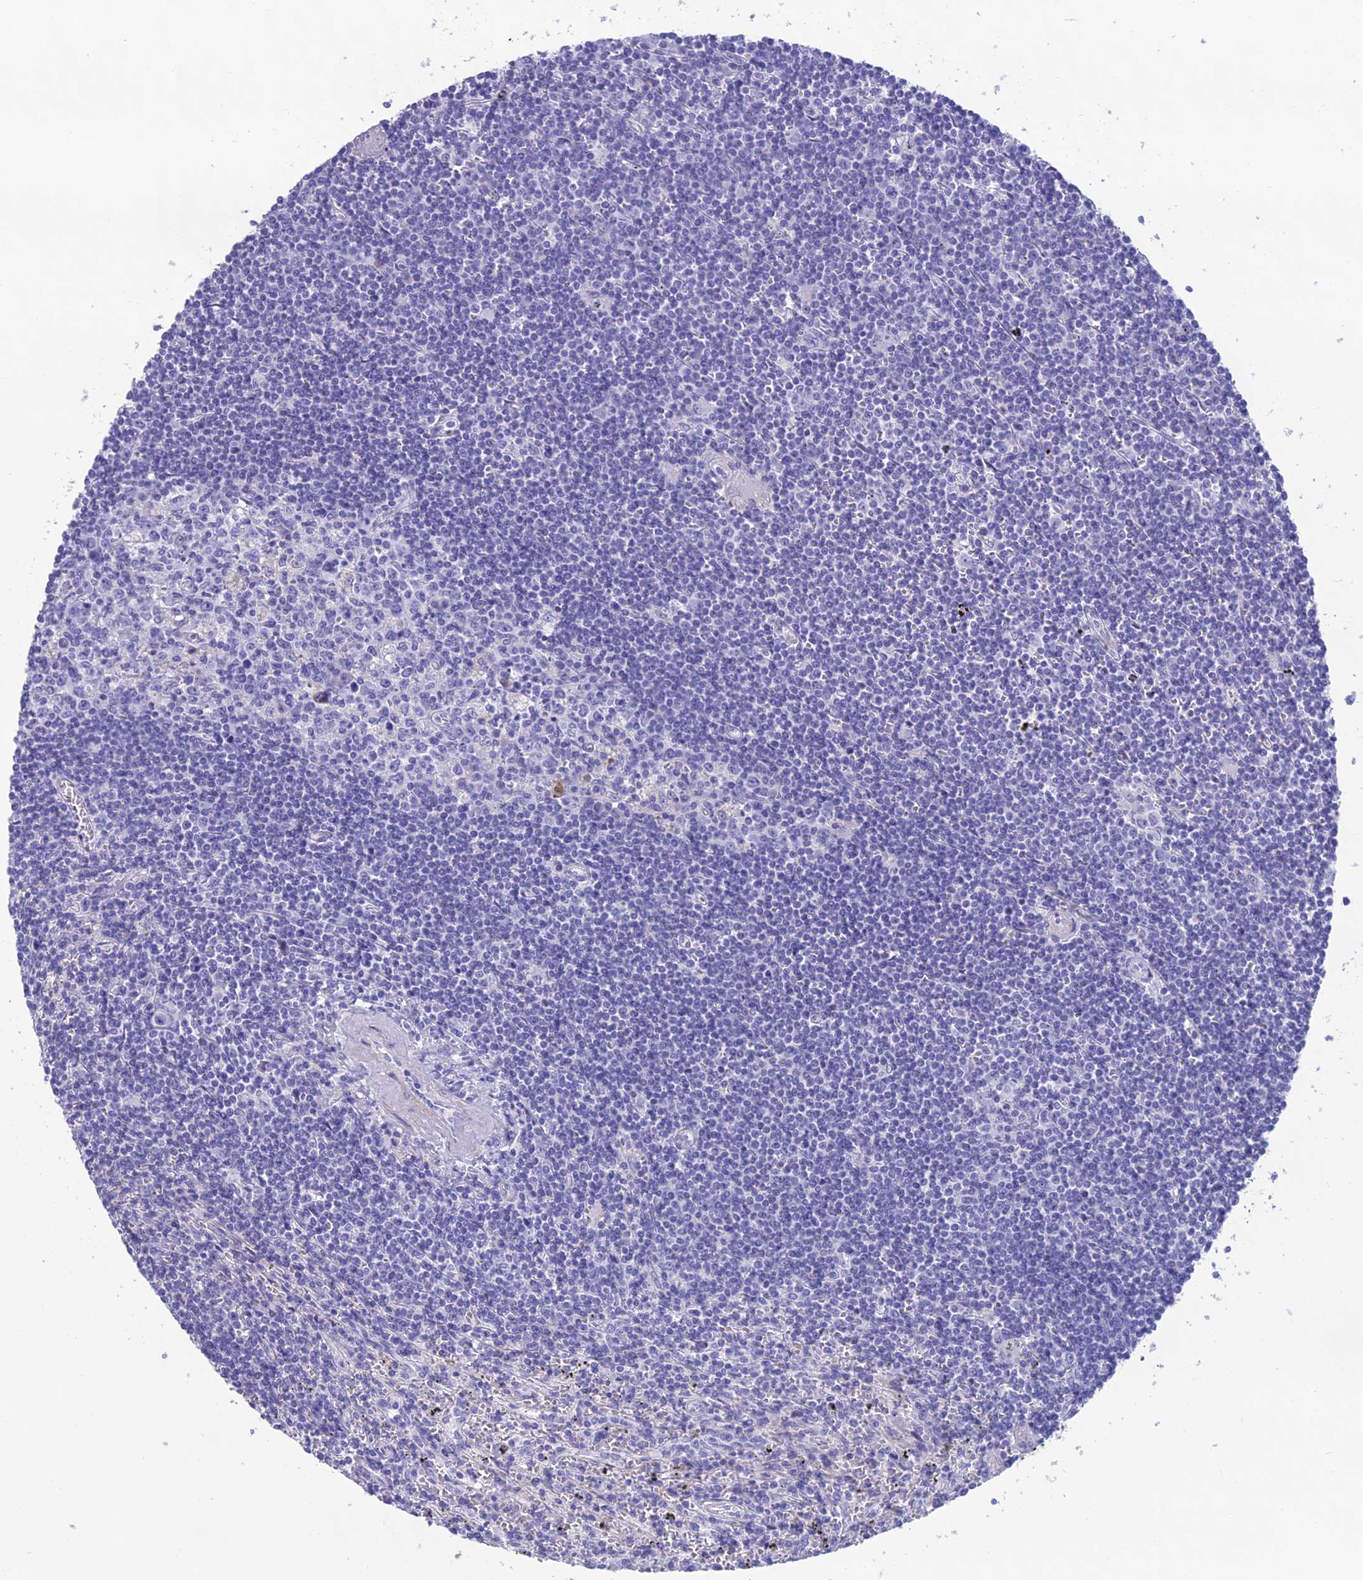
{"staining": {"intensity": "negative", "quantity": "none", "location": "none"}, "tissue": "lymphoma", "cell_type": "Tumor cells", "image_type": "cancer", "snomed": [{"axis": "morphology", "description": "Malignant lymphoma, non-Hodgkin's type, Low grade"}, {"axis": "topography", "description": "Spleen"}], "caption": "High power microscopy micrograph of an immunohistochemistry photomicrograph of lymphoma, revealing no significant staining in tumor cells.", "gene": "OR56B1", "patient": {"sex": "male", "age": 76}}